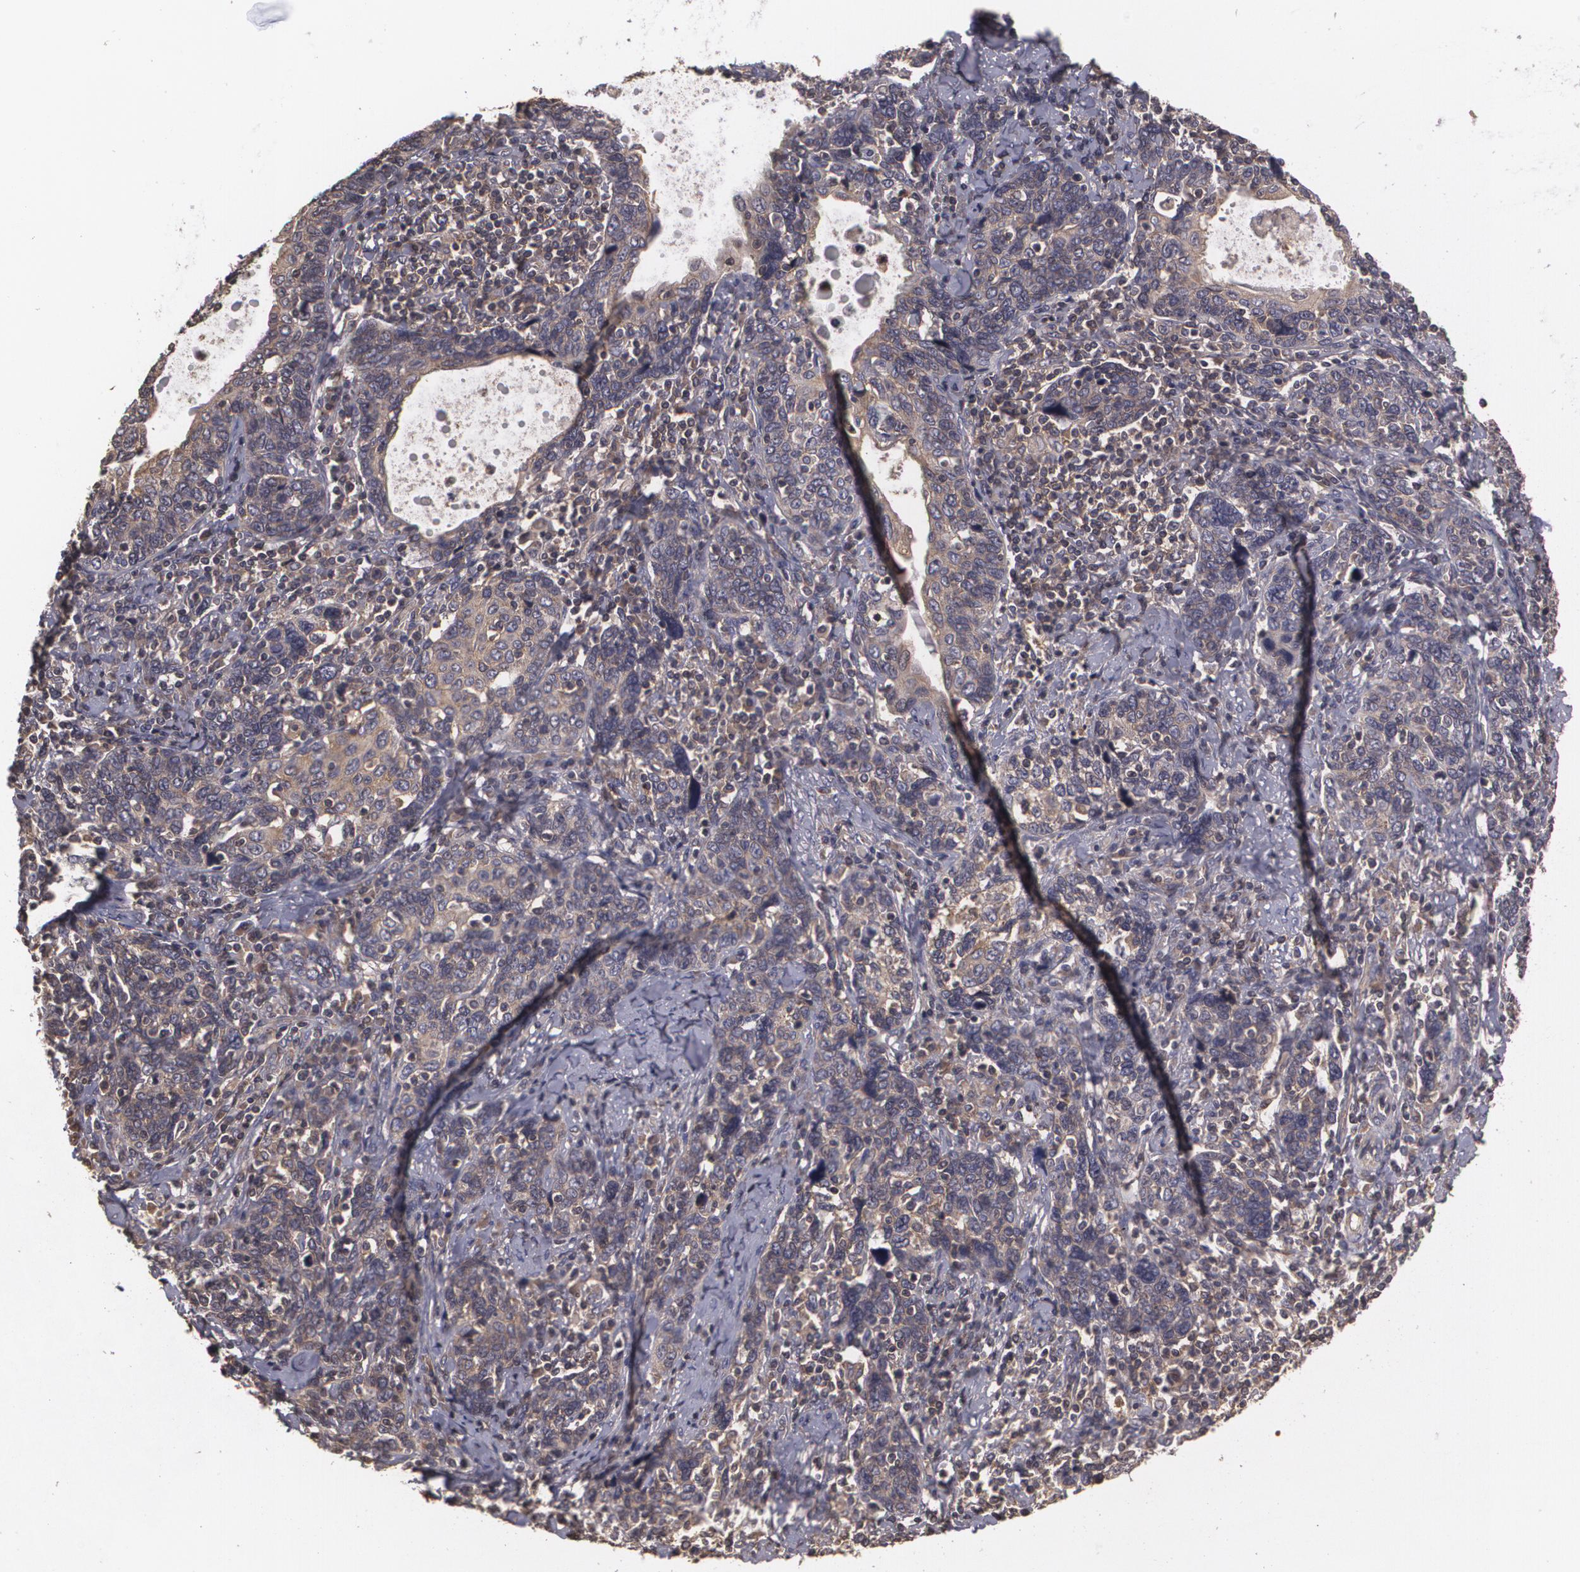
{"staining": {"intensity": "moderate", "quantity": ">75%", "location": "cytoplasmic/membranous"}, "tissue": "cervical cancer", "cell_type": "Tumor cells", "image_type": "cancer", "snomed": [{"axis": "morphology", "description": "Squamous cell carcinoma, NOS"}, {"axis": "topography", "description": "Cervix"}], "caption": "A histopathology image of human squamous cell carcinoma (cervical) stained for a protein displays moderate cytoplasmic/membranous brown staining in tumor cells.", "gene": "HRAS", "patient": {"sex": "female", "age": 41}}